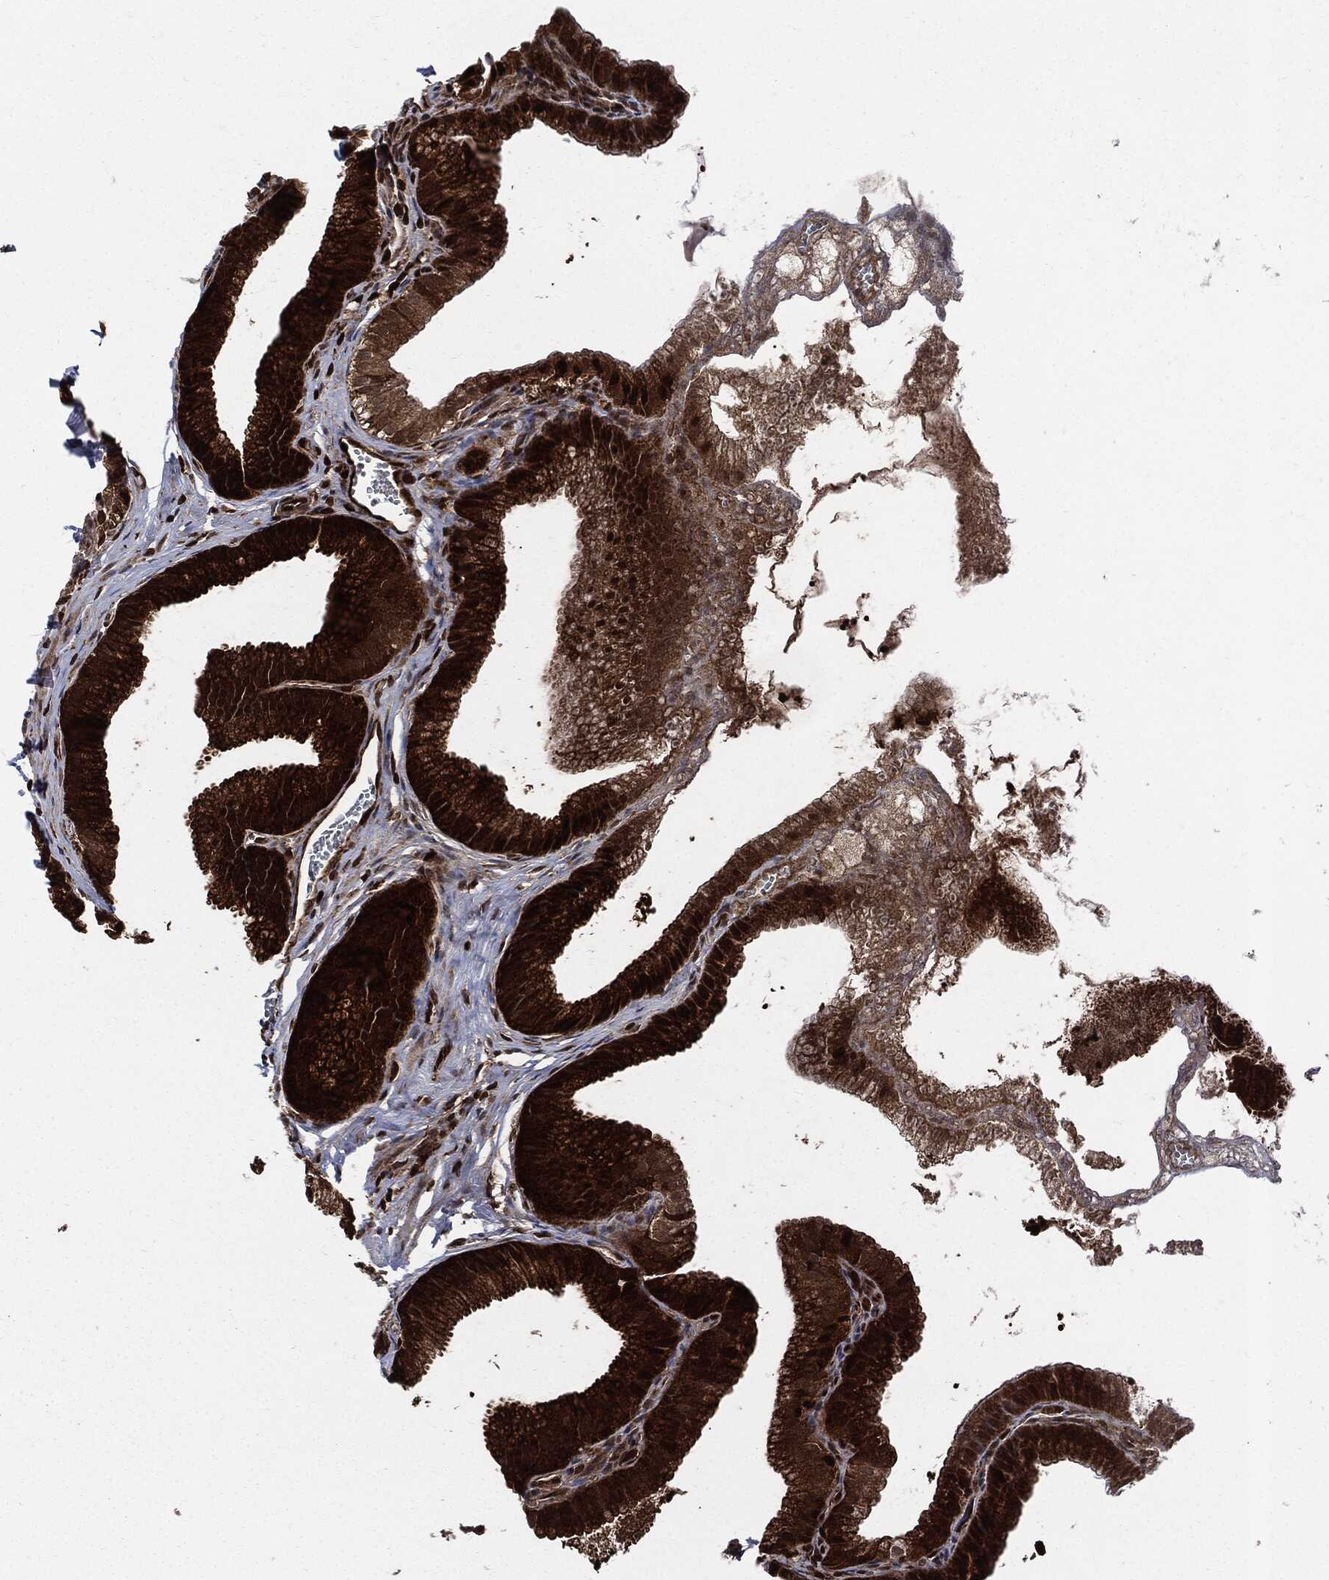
{"staining": {"intensity": "strong", "quantity": ">75%", "location": "cytoplasmic/membranous"}, "tissue": "gallbladder", "cell_type": "Glandular cells", "image_type": "normal", "snomed": [{"axis": "morphology", "description": "Normal tissue, NOS"}, {"axis": "topography", "description": "Gallbladder"}], "caption": "Gallbladder stained with DAB immunohistochemistry reveals high levels of strong cytoplasmic/membranous expression in approximately >75% of glandular cells.", "gene": "YWHAB", "patient": {"sex": "male", "age": 38}}